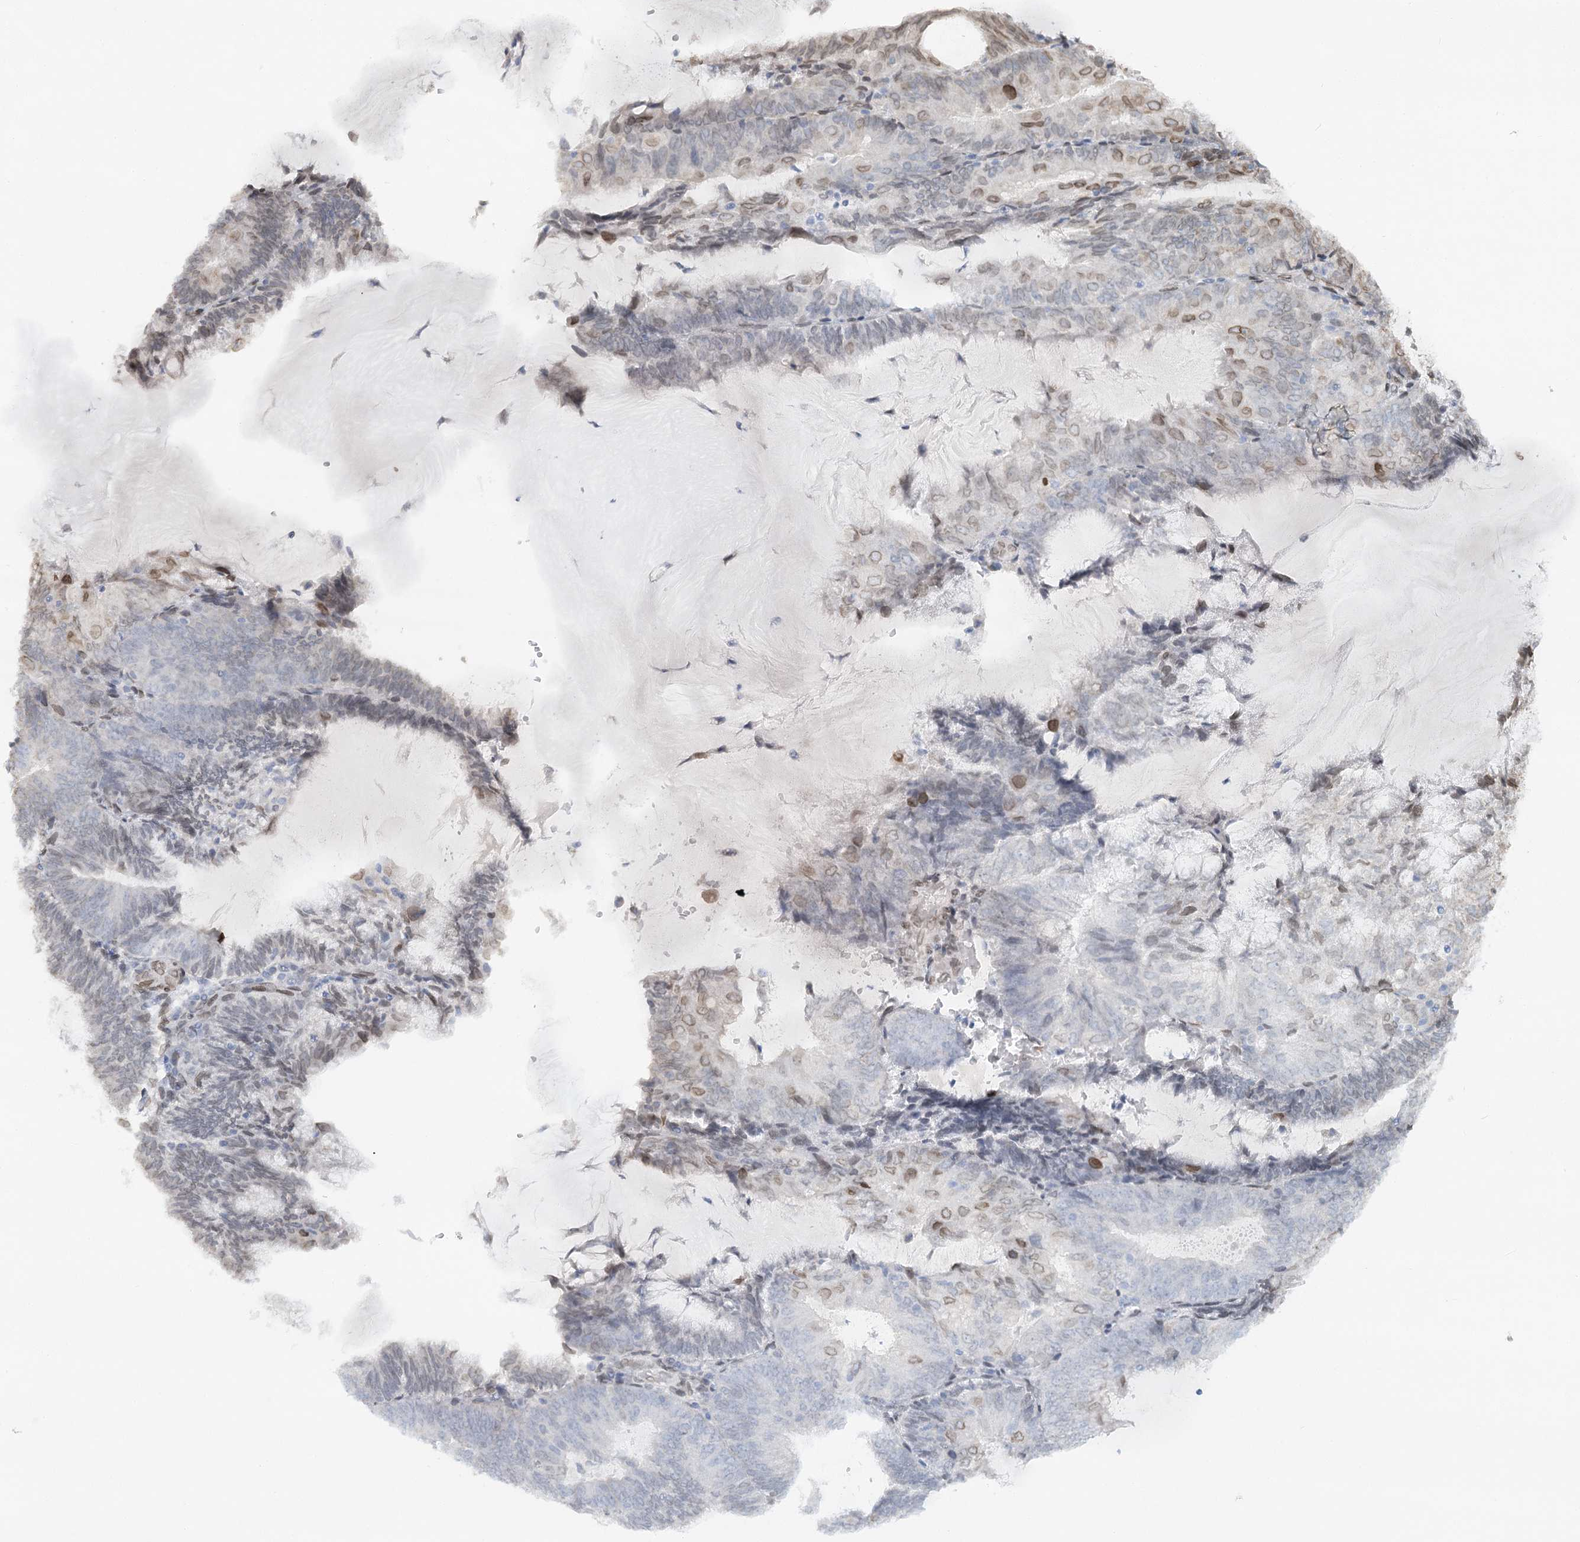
{"staining": {"intensity": "weak", "quantity": "<25%", "location": "cytoplasmic/membranous,nuclear"}, "tissue": "endometrial cancer", "cell_type": "Tumor cells", "image_type": "cancer", "snomed": [{"axis": "morphology", "description": "Adenocarcinoma, NOS"}, {"axis": "topography", "description": "Endometrium"}], "caption": "High magnification brightfield microscopy of endometrial cancer stained with DAB (brown) and counterstained with hematoxylin (blue): tumor cells show no significant staining.", "gene": "VWA5A", "patient": {"sex": "female", "age": 81}}